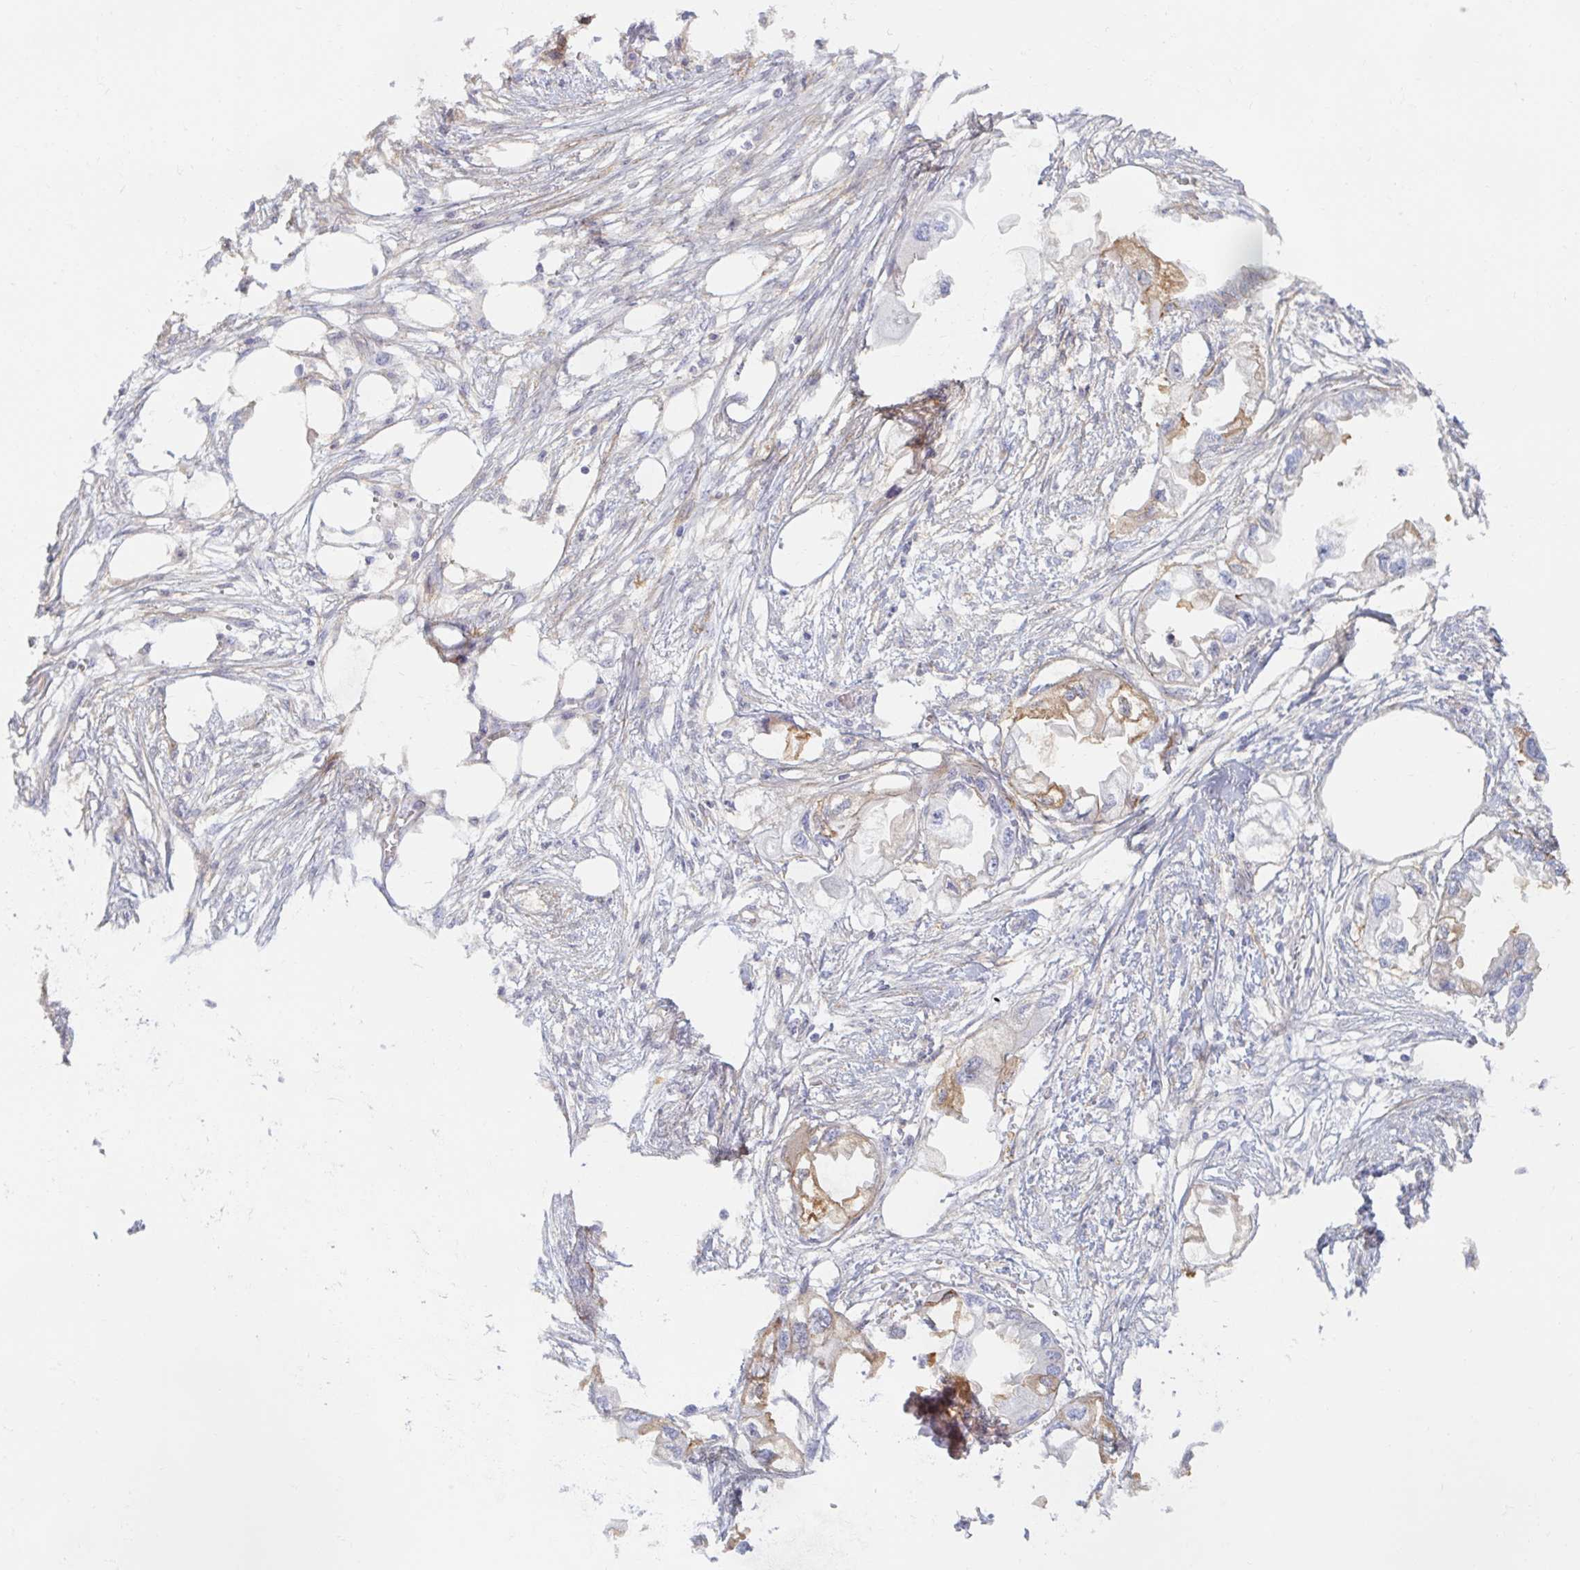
{"staining": {"intensity": "moderate", "quantity": "25%-75%", "location": "cytoplasmic/membranous"}, "tissue": "endometrial cancer", "cell_type": "Tumor cells", "image_type": "cancer", "snomed": [{"axis": "morphology", "description": "Adenocarcinoma, NOS"}, {"axis": "morphology", "description": "Adenocarcinoma, metastatic, NOS"}, {"axis": "topography", "description": "Adipose tissue"}, {"axis": "topography", "description": "Endometrium"}], "caption": "Immunohistochemistry staining of metastatic adenocarcinoma (endometrial), which shows medium levels of moderate cytoplasmic/membranous expression in about 25%-75% of tumor cells indicating moderate cytoplasmic/membranous protein expression. The staining was performed using DAB (3,3'-diaminobenzidine) (brown) for protein detection and nuclei were counterstained in hematoxylin (blue).", "gene": "MYLK2", "patient": {"sex": "female", "age": 67}}